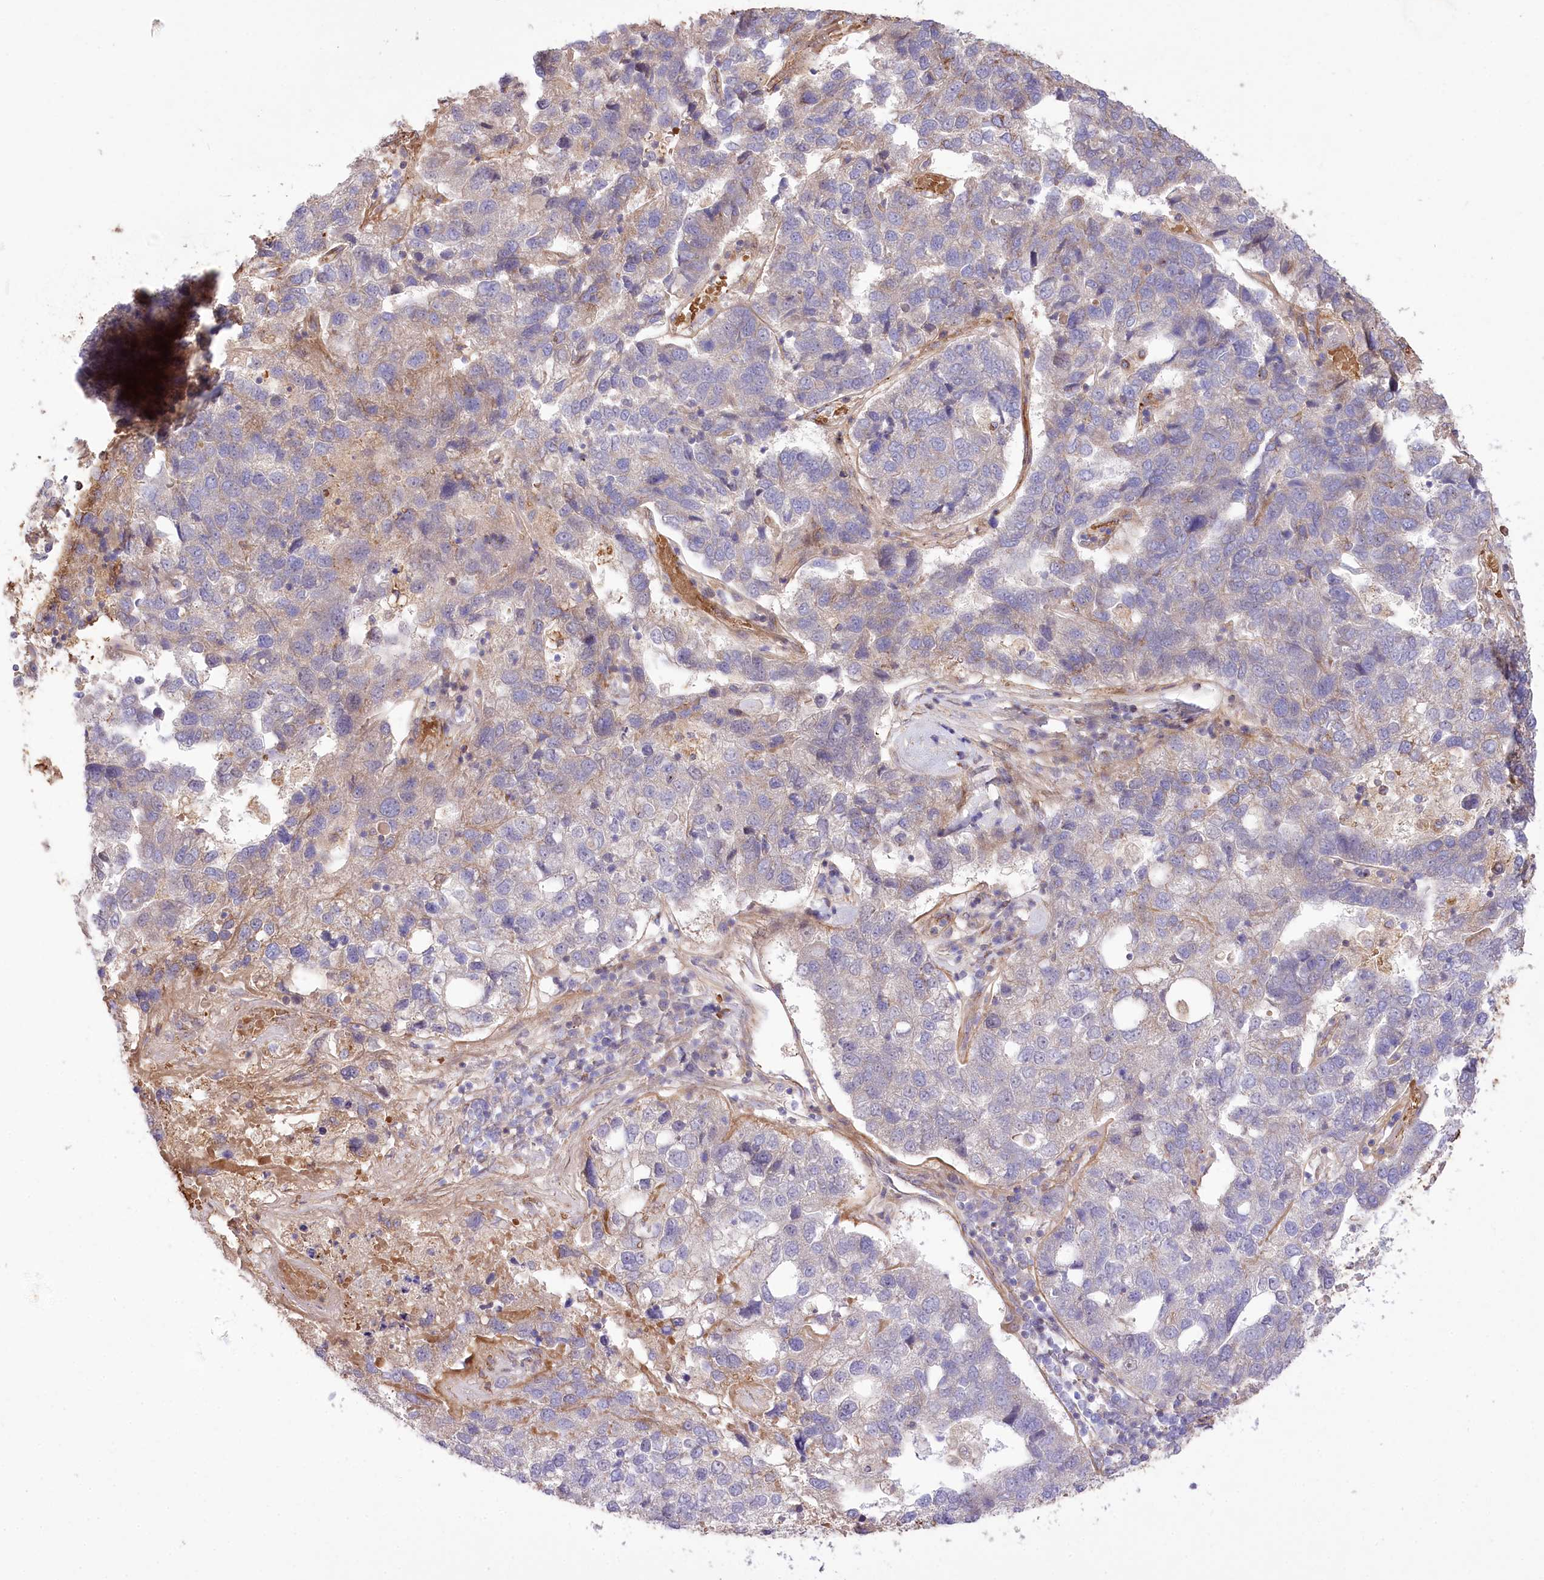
{"staining": {"intensity": "weak", "quantity": "<25%", "location": "cytoplasmic/membranous"}, "tissue": "pancreatic cancer", "cell_type": "Tumor cells", "image_type": "cancer", "snomed": [{"axis": "morphology", "description": "Adenocarcinoma, NOS"}, {"axis": "topography", "description": "Pancreas"}], "caption": "Immunohistochemistry (IHC) of human adenocarcinoma (pancreatic) displays no staining in tumor cells.", "gene": "TRUB1", "patient": {"sex": "female", "age": 61}}